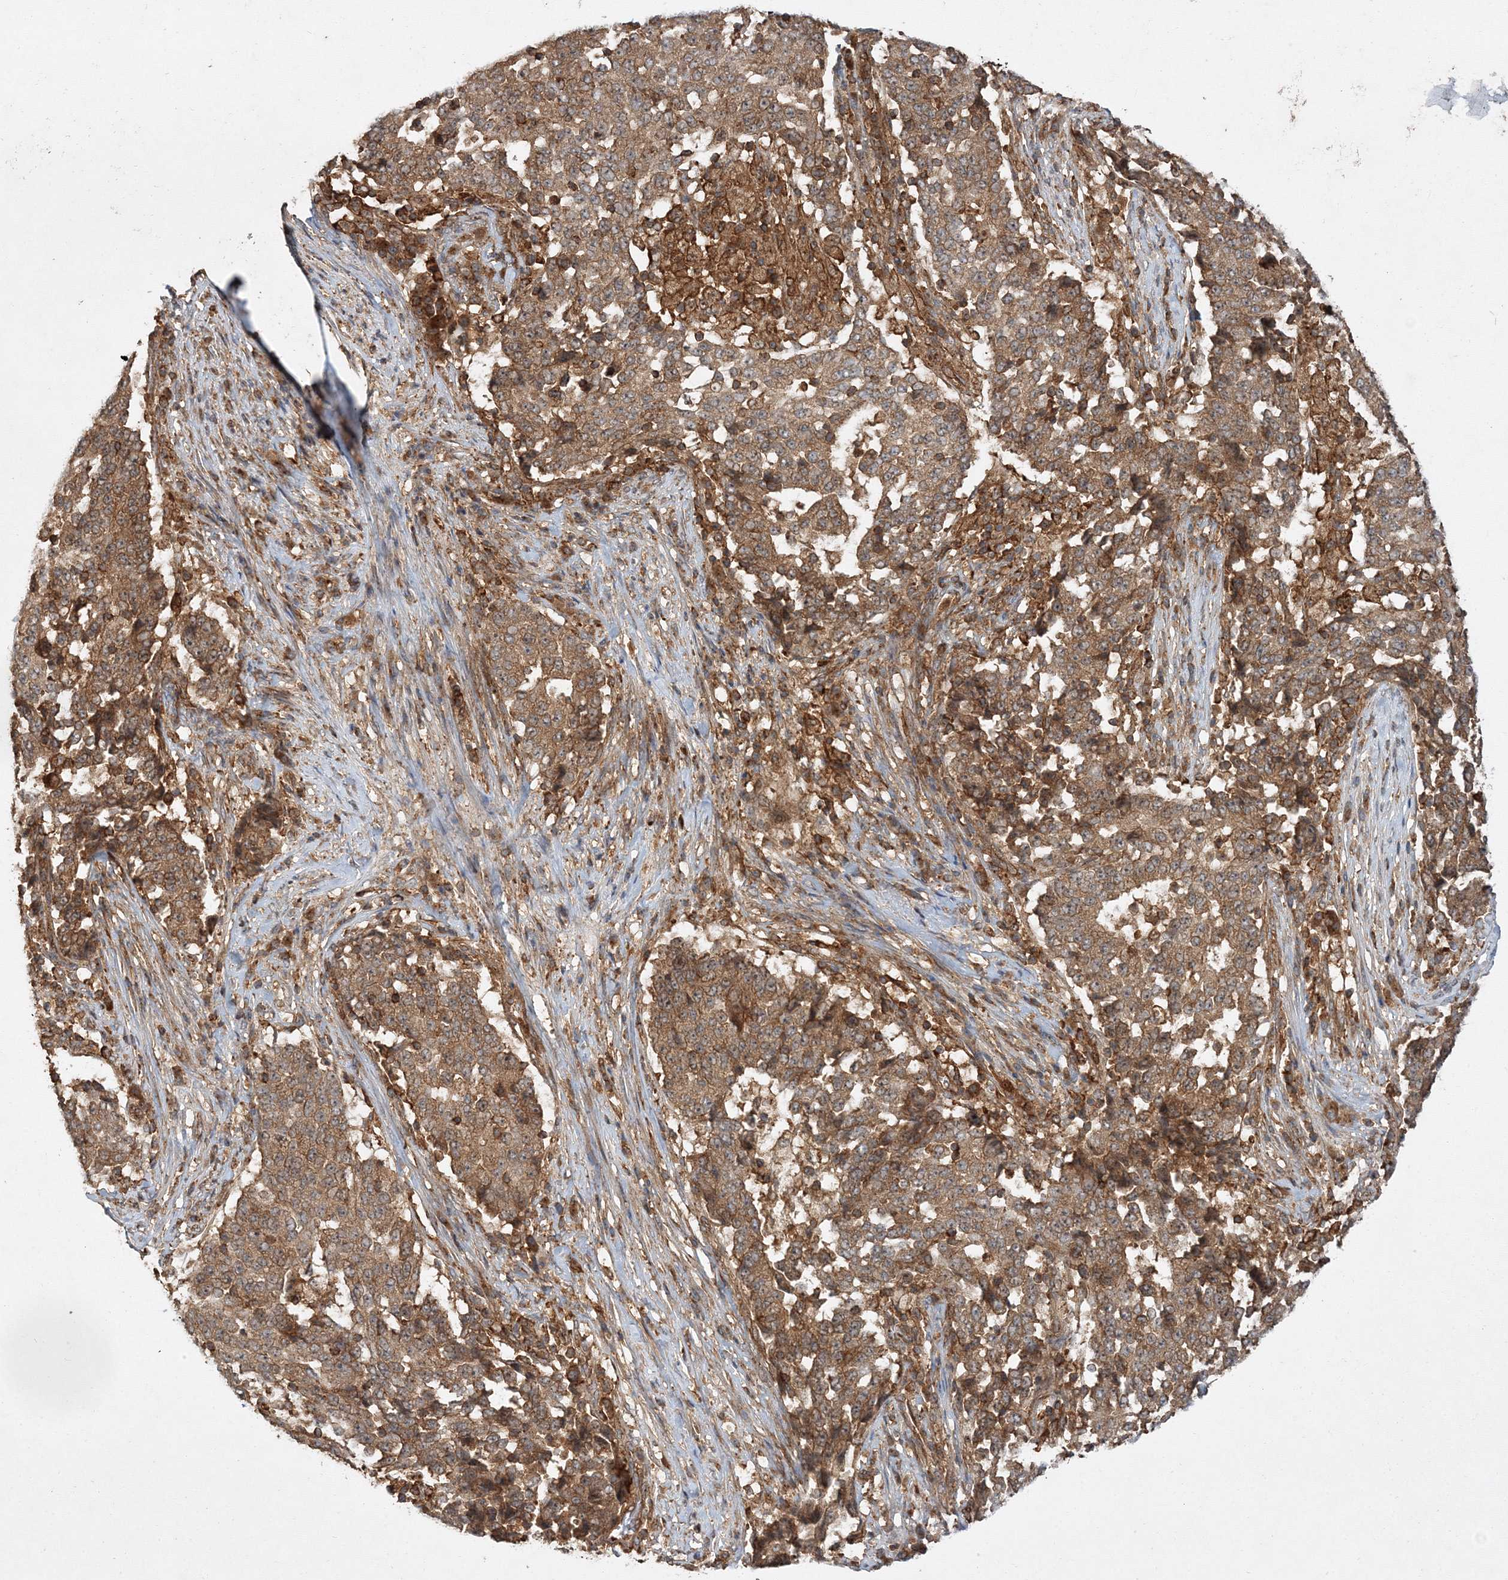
{"staining": {"intensity": "moderate", "quantity": ">75%", "location": "cytoplasmic/membranous"}, "tissue": "stomach cancer", "cell_type": "Tumor cells", "image_type": "cancer", "snomed": [{"axis": "morphology", "description": "Adenocarcinoma, NOS"}, {"axis": "topography", "description": "Stomach"}], "caption": "Human adenocarcinoma (stomach) stained for a protein (brown) demonstrates moderate cytoplasmic/membranous positive positivity in about >75% of tumor cells.", "gene": "WDR37", "patient": {"sex": "male", "age": 59}}